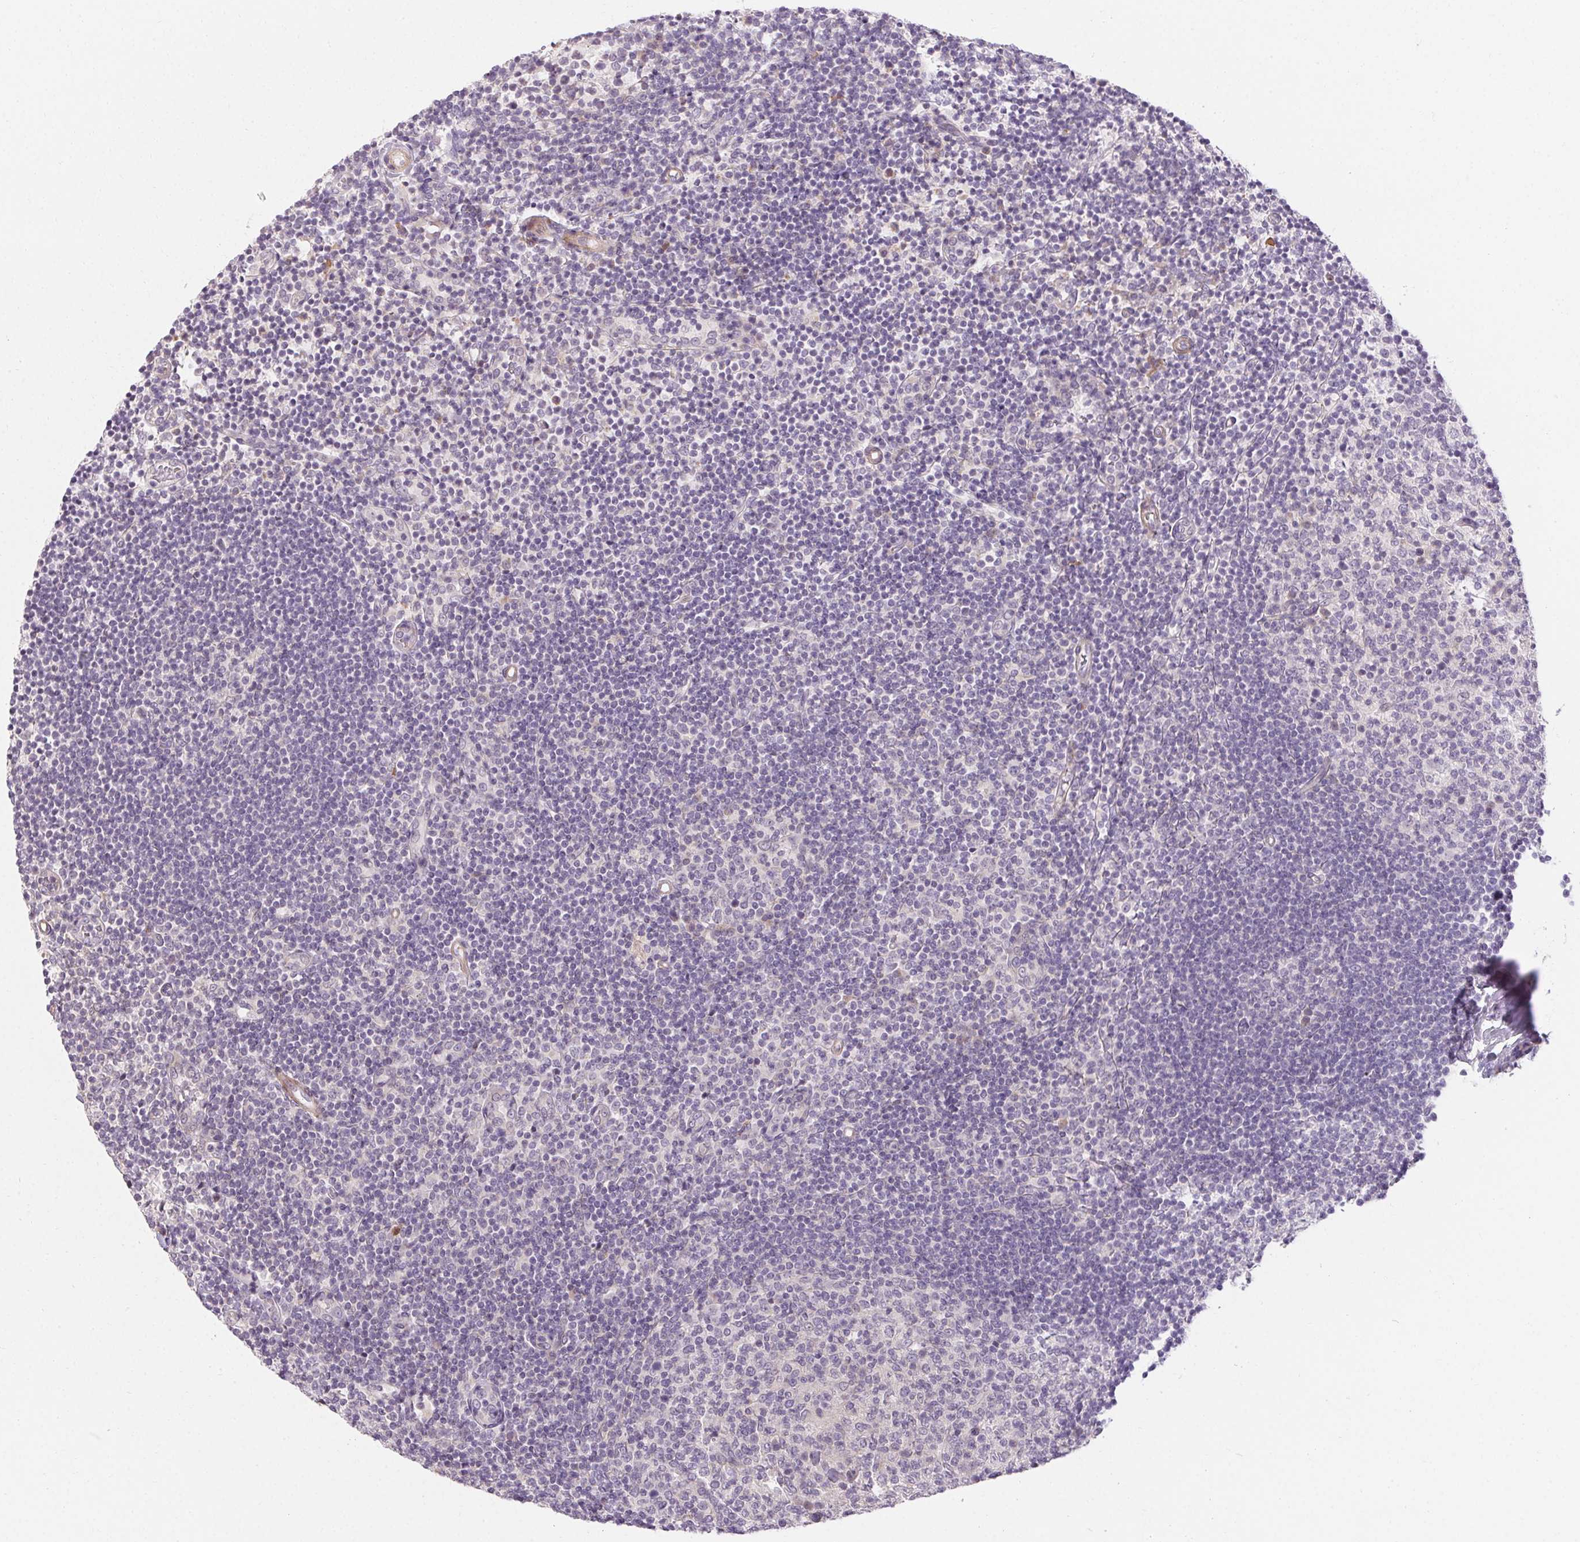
{"staining": {"intensity": "negative", "quantity": "none", "location": "none"}, "tissue": "tonsil", "cell_type": "Germinal center cells", "image_type": "normal", "snomed": [{"axis": "morphology", "description": "Normal tissue, NOS"}, {"axis": "topography", "description": "Tonsil"}], "caption": "DAB immunohistochemical staining of normal tonsil reveals no significant expression in germinal center cells.", "gene": "TMEM52B", "patient": {"sex": "female", "age": 10}}